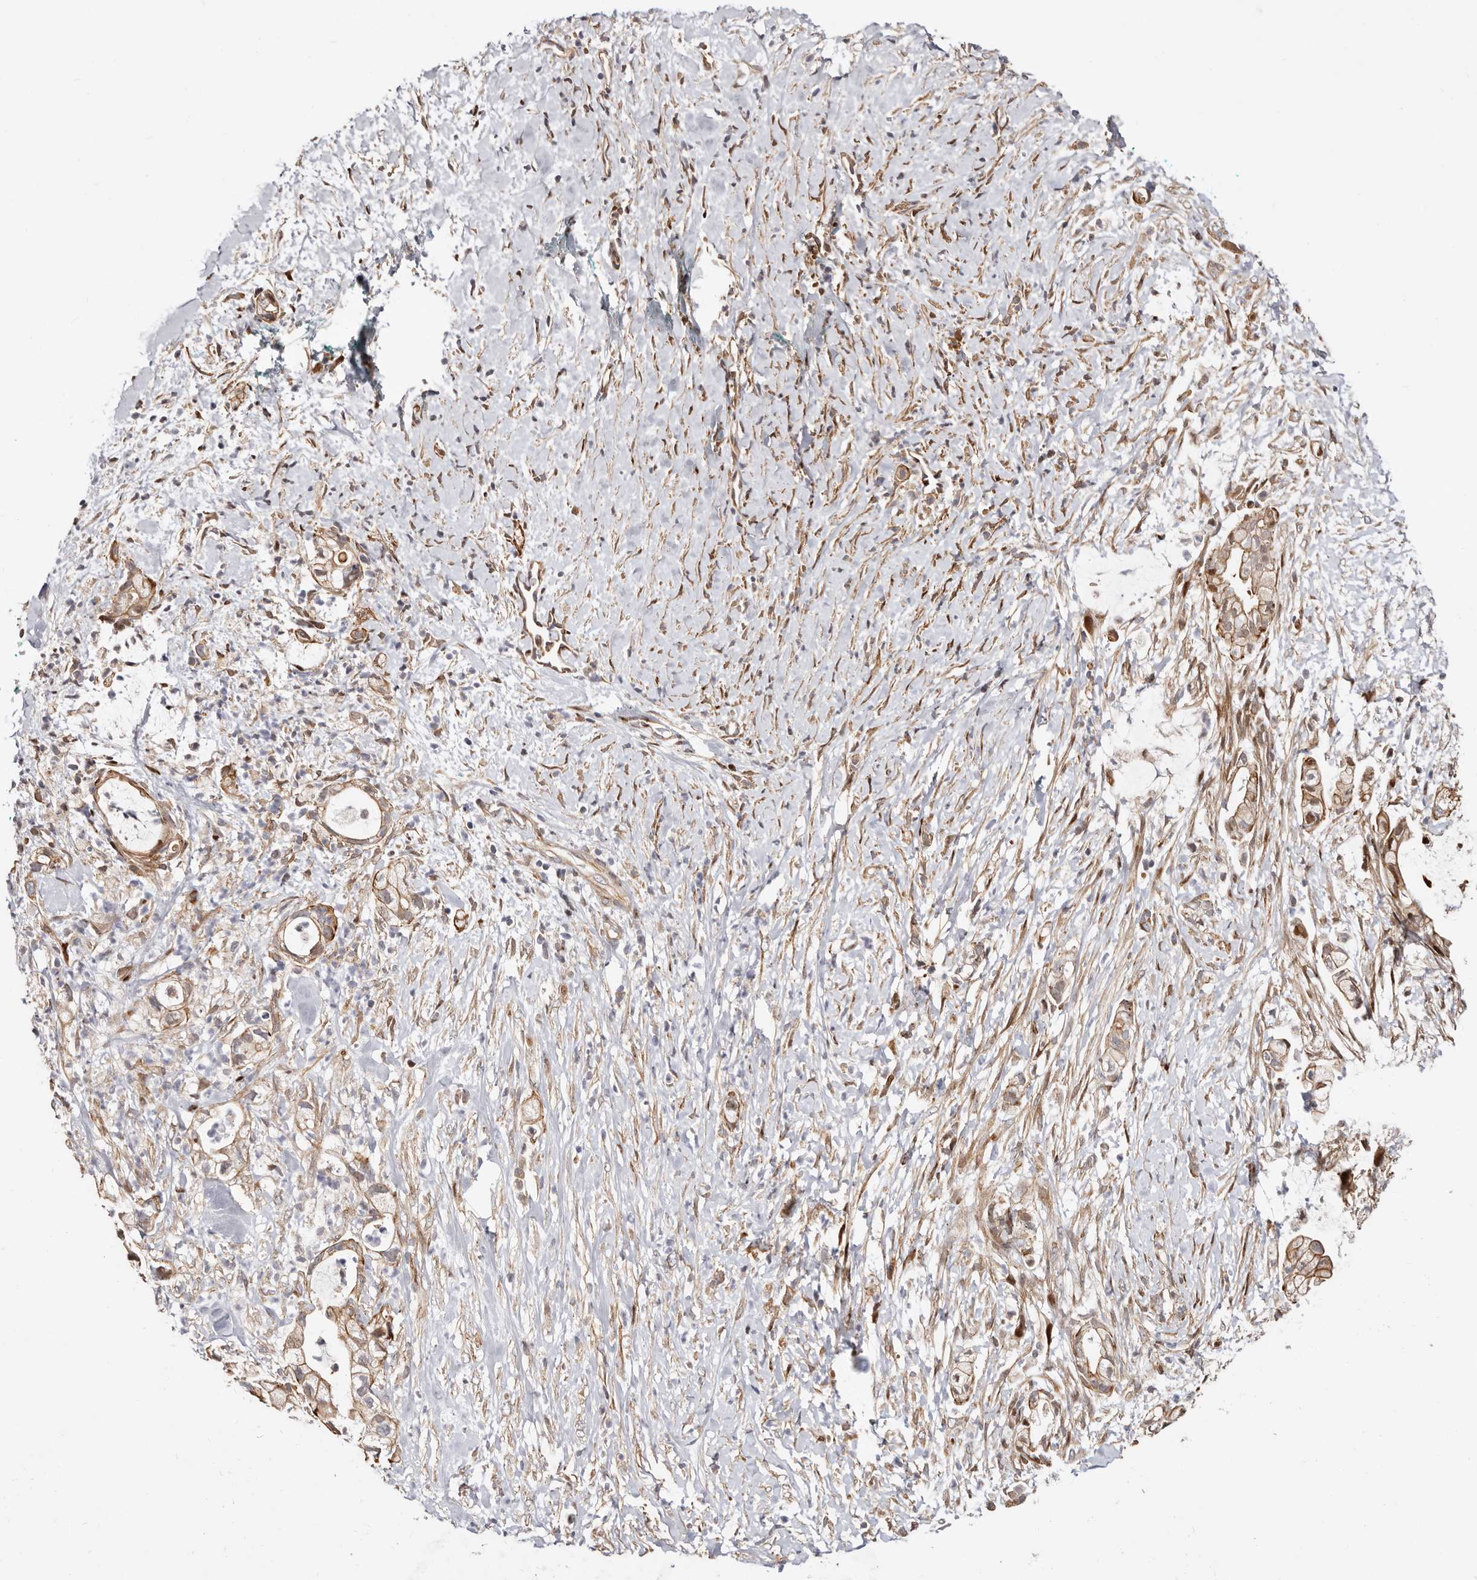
{"staining": {"intensity": "moderate", "quantity": ">75%", "location": "cytoplasmic/membranous"}, "tissue": "pancreatic cancer", "cell_type": "Tumor cells", "image_type": "cancer", "snomed": [{"axis": "morphology", "description": "Adenocarcinoma, NOS"}, {"axis": "topography", "description": "Pancreas"}], "caption": "Protein analysis of pancreatic cancer (adenocarcinoma) tissue displays moderate cytoplasmic/membranous expression in about >75% of tumor cells.", "gene": "EPHX3", "patient": {"sex": "male", "age": 53}}